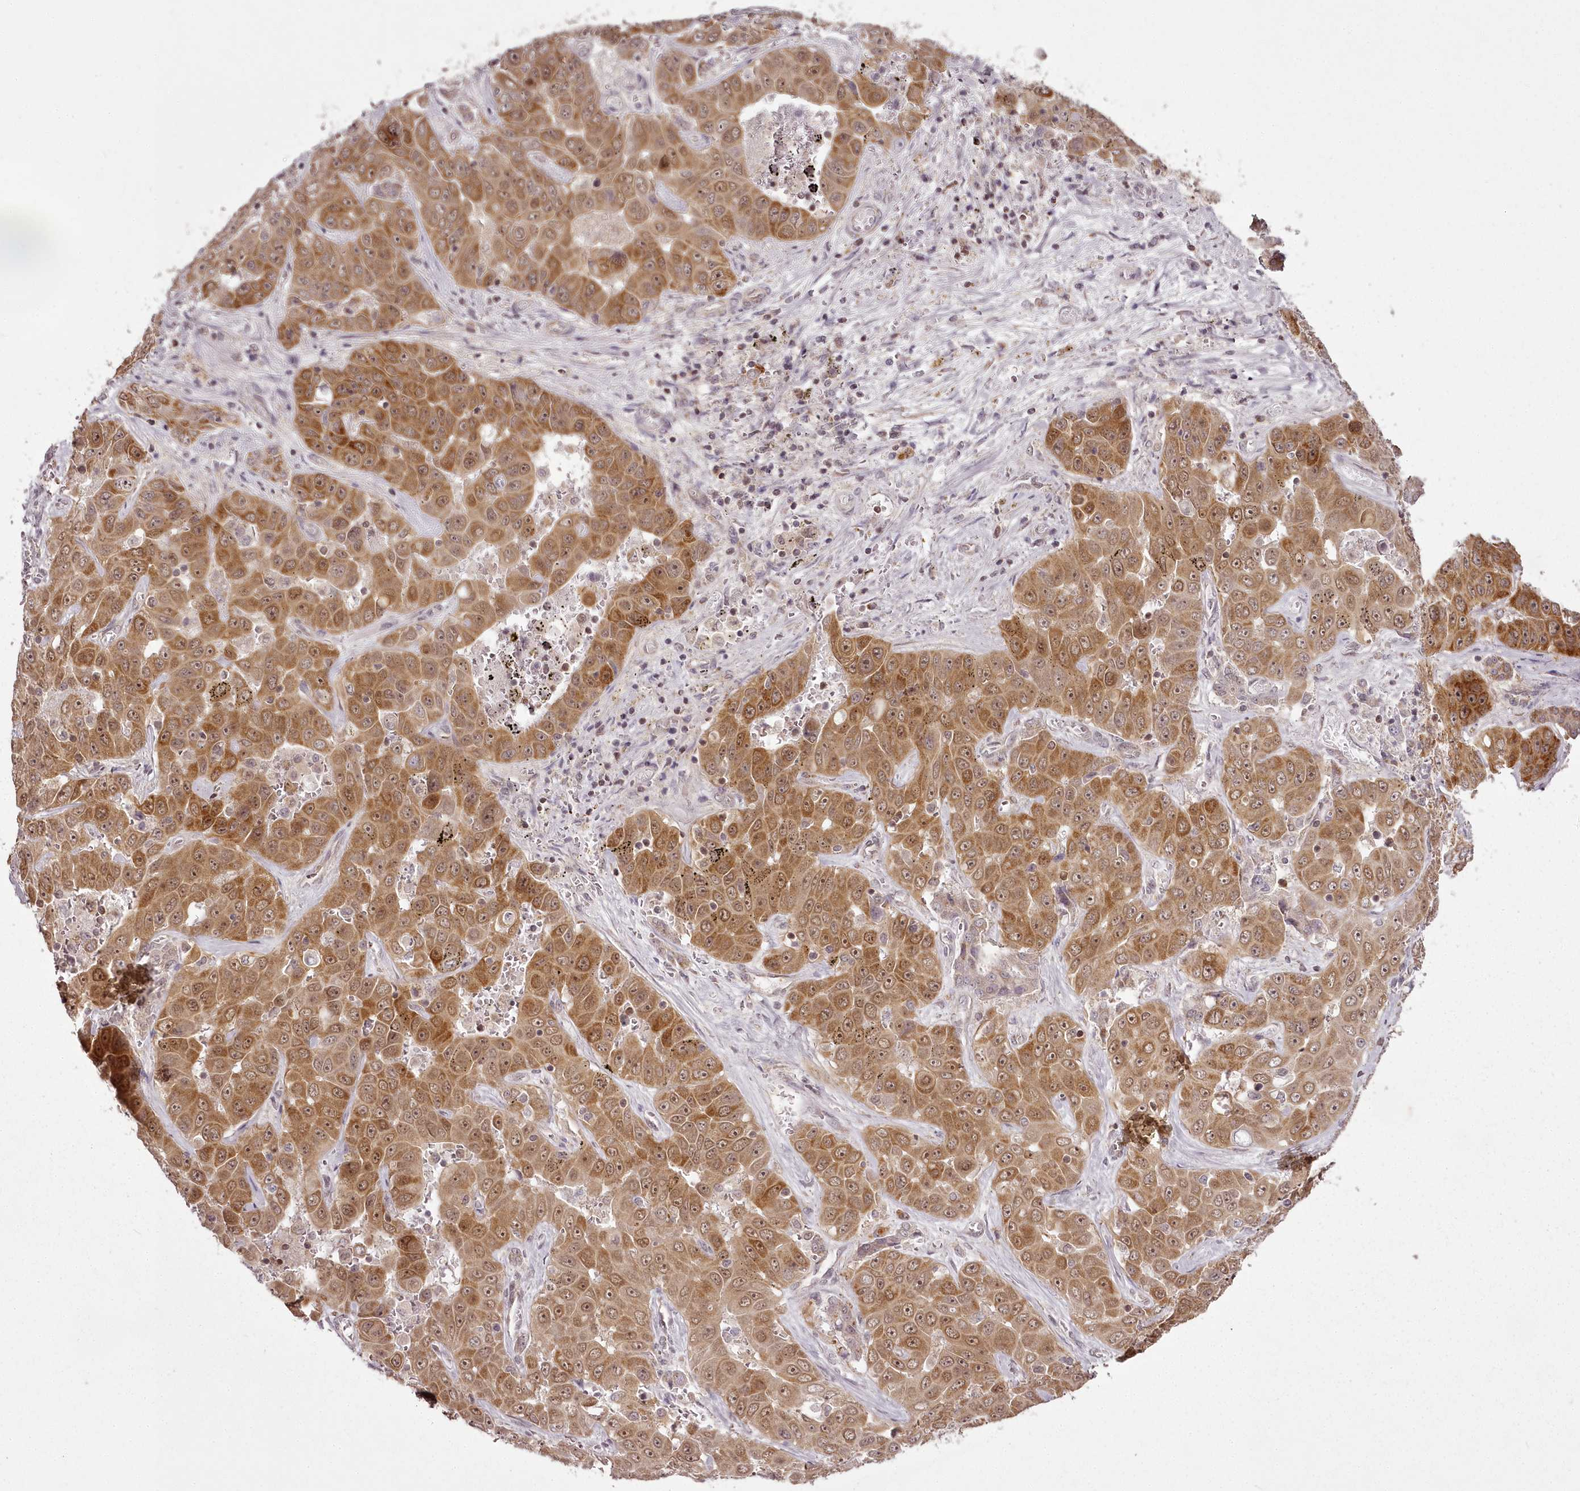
{"staining": {"intensity": "moderate", "quantity": ">75%", "location": "cytoplasmic/membranous,nuclear"}, "tissue": "liver cancer", "cell_type": "Tumor cells", "image_type": "cancer", "snomed": [{"axis": "morphology", "description": "Cholangiocarcinoma"}, {"axis": "topography", "description": "Liver"}], "caption": "Human liver cancer stained for a protein (brown) displays moderate cytoplasmic/membranous and nuclear positive staining in approximately >75% of tumor cells.", "gene": "CHCHD2", "patient": {"sex": "female", "age": 52}}